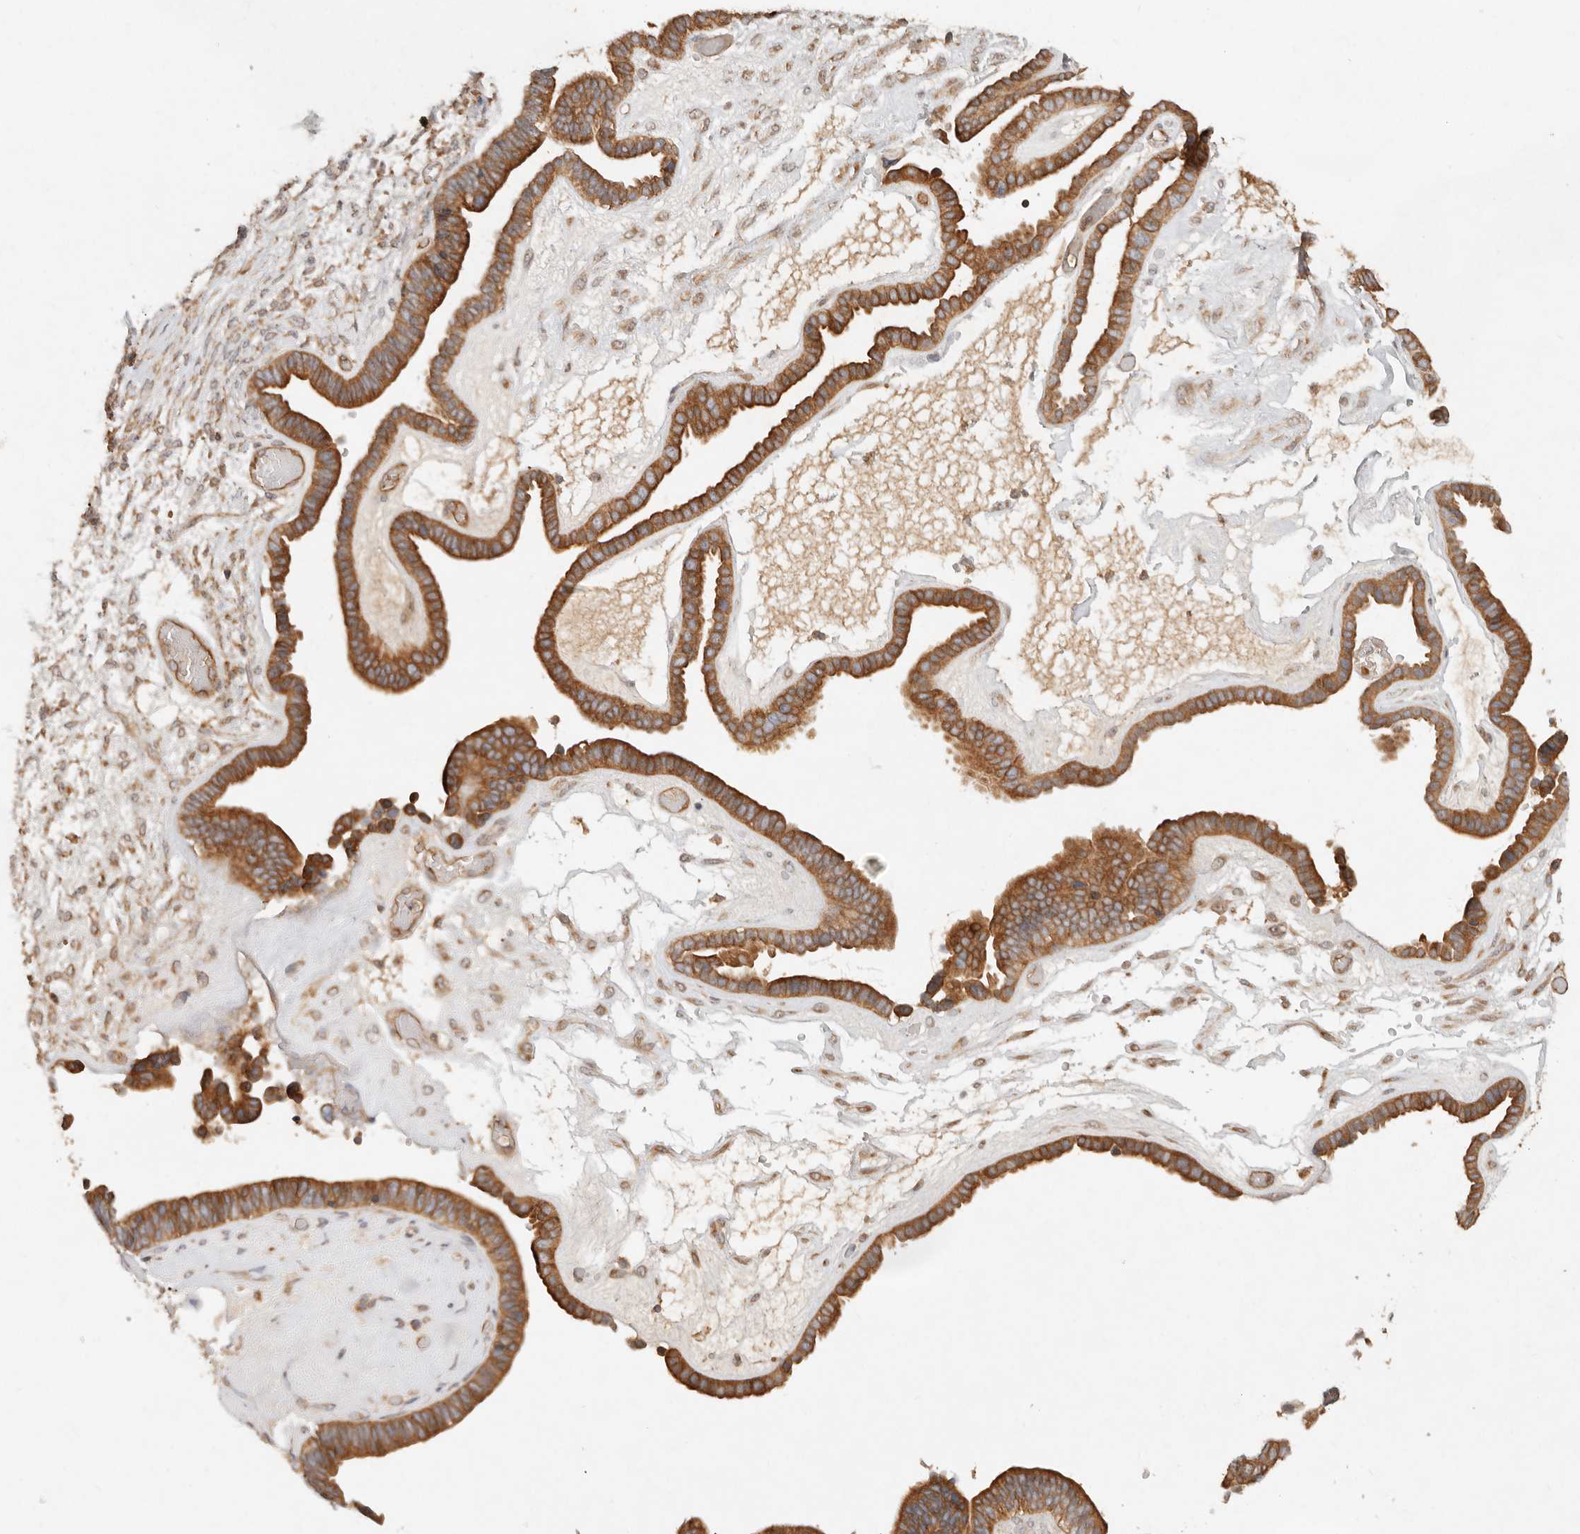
{"staining": {"intensity": "strong", "quantity": ">75%", "location": "cytoplasmic/membranous"}, "tissue": "ovarian cancer", "cell_type": "Tumor cells", "image_type": "cancer", "snomed": [{"axis": "morphology", "description": "Cystadenocarcinoma, serous, NOS"}, {"axis": "topography", "description": "Ovary"}], "caption": "There is high levels of strong cytoplasmic/membranous positivity in tumor cells of ovarian serous cystadenocarcinoma, as demonstrated by immunohistochemical staining (brown color).", "gene": "HECTD3", "patient": {"sex": "female", "age": 56}}